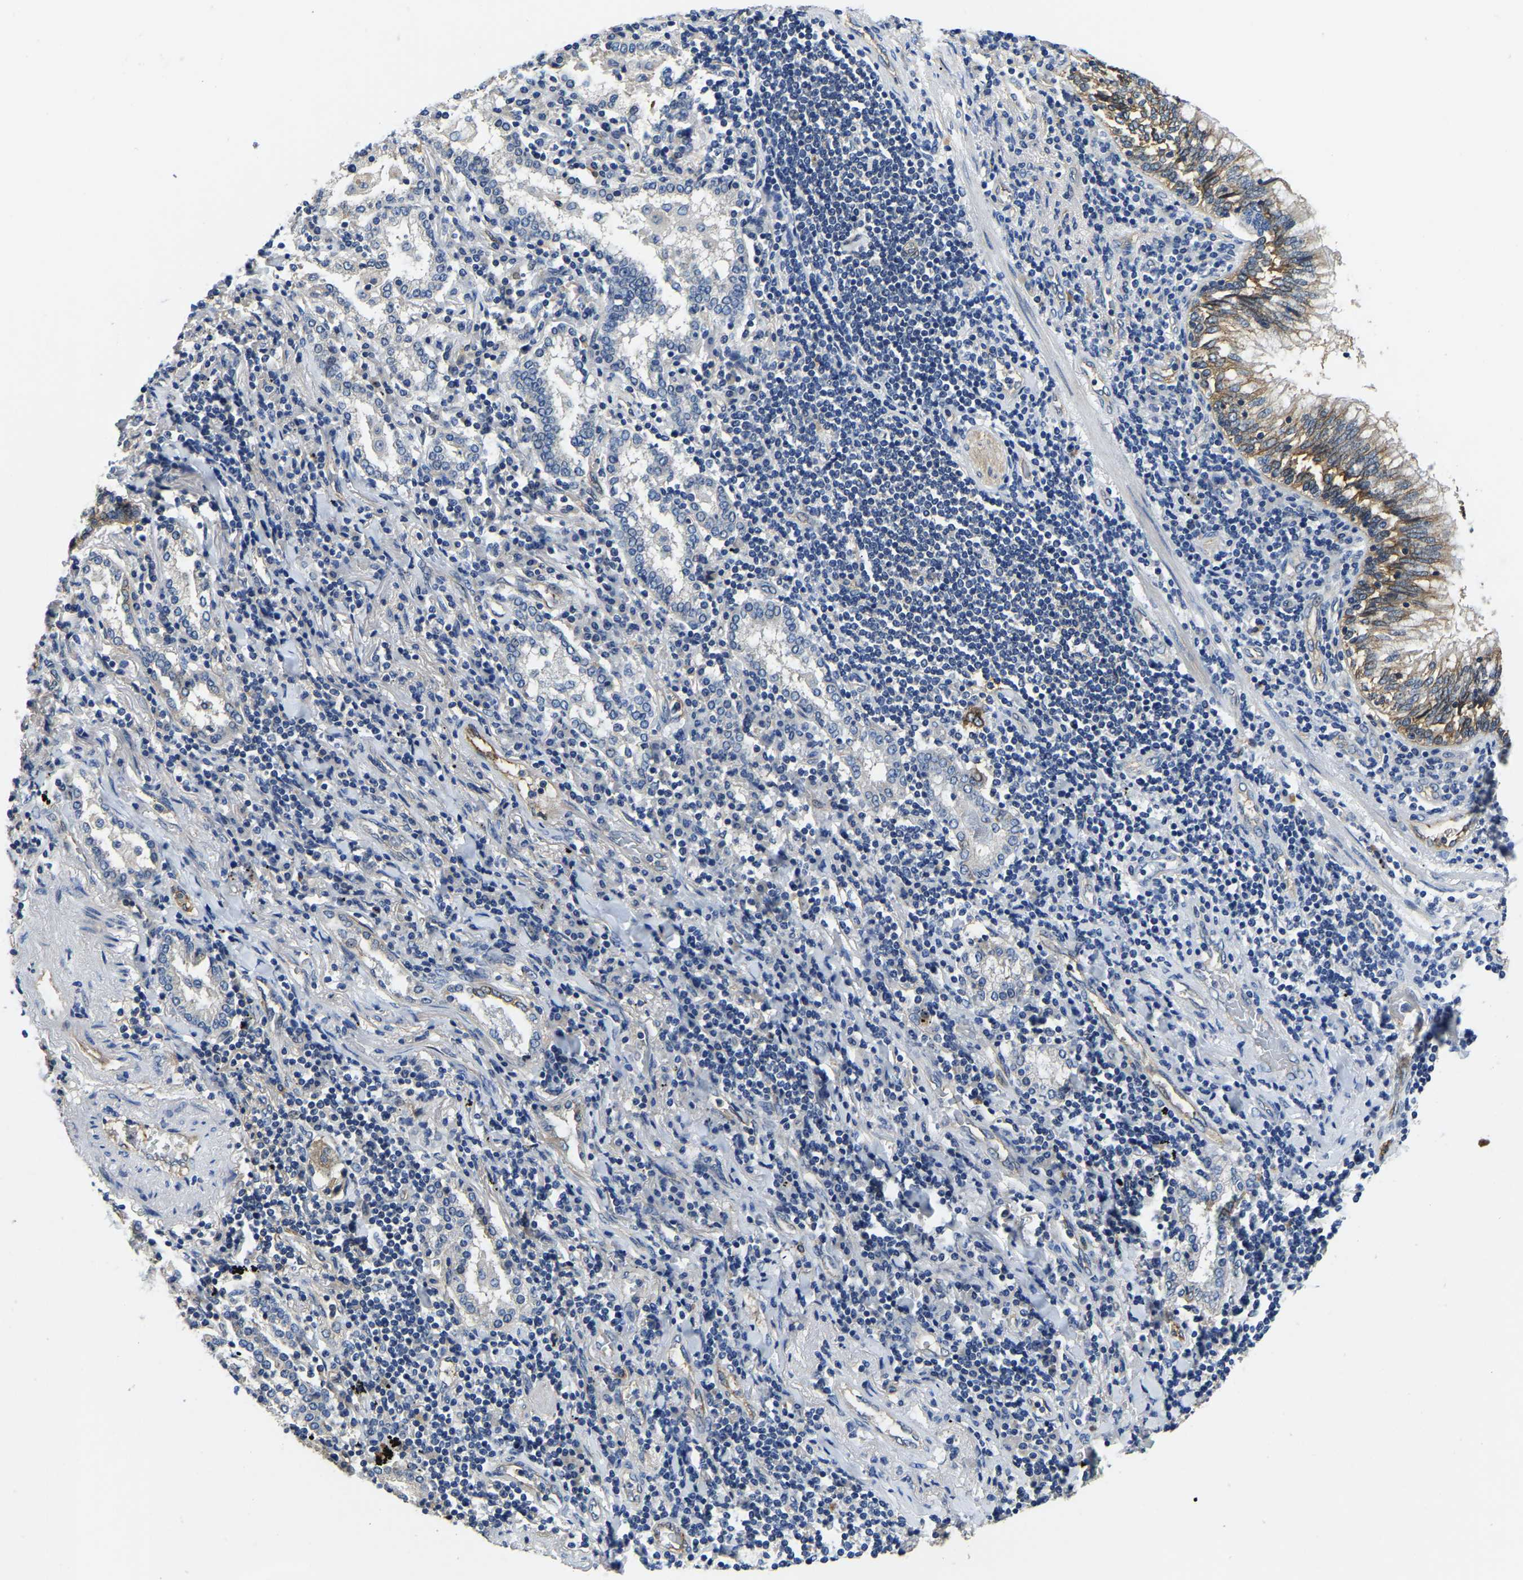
{"staining": {"intensity": "negative", "quantity": "none", "location": "none"}, "tissue": "lung cancer", "cell_type": "Tumor cells", "image_type": "cancer", "snomed": [{"axis": "morphology", "description": "Adenocarcinoma, NOS"}, {"axis": "topography", "description": "Lung"}], "caption": "IHC of human lung cancer reveals no positivity in tumor cells. (Immunohistochemistry (ihc), brightfield microscopy, high magnification).", "gene": "ITGA2", "patient": {"sex": "female", "age": 65}}